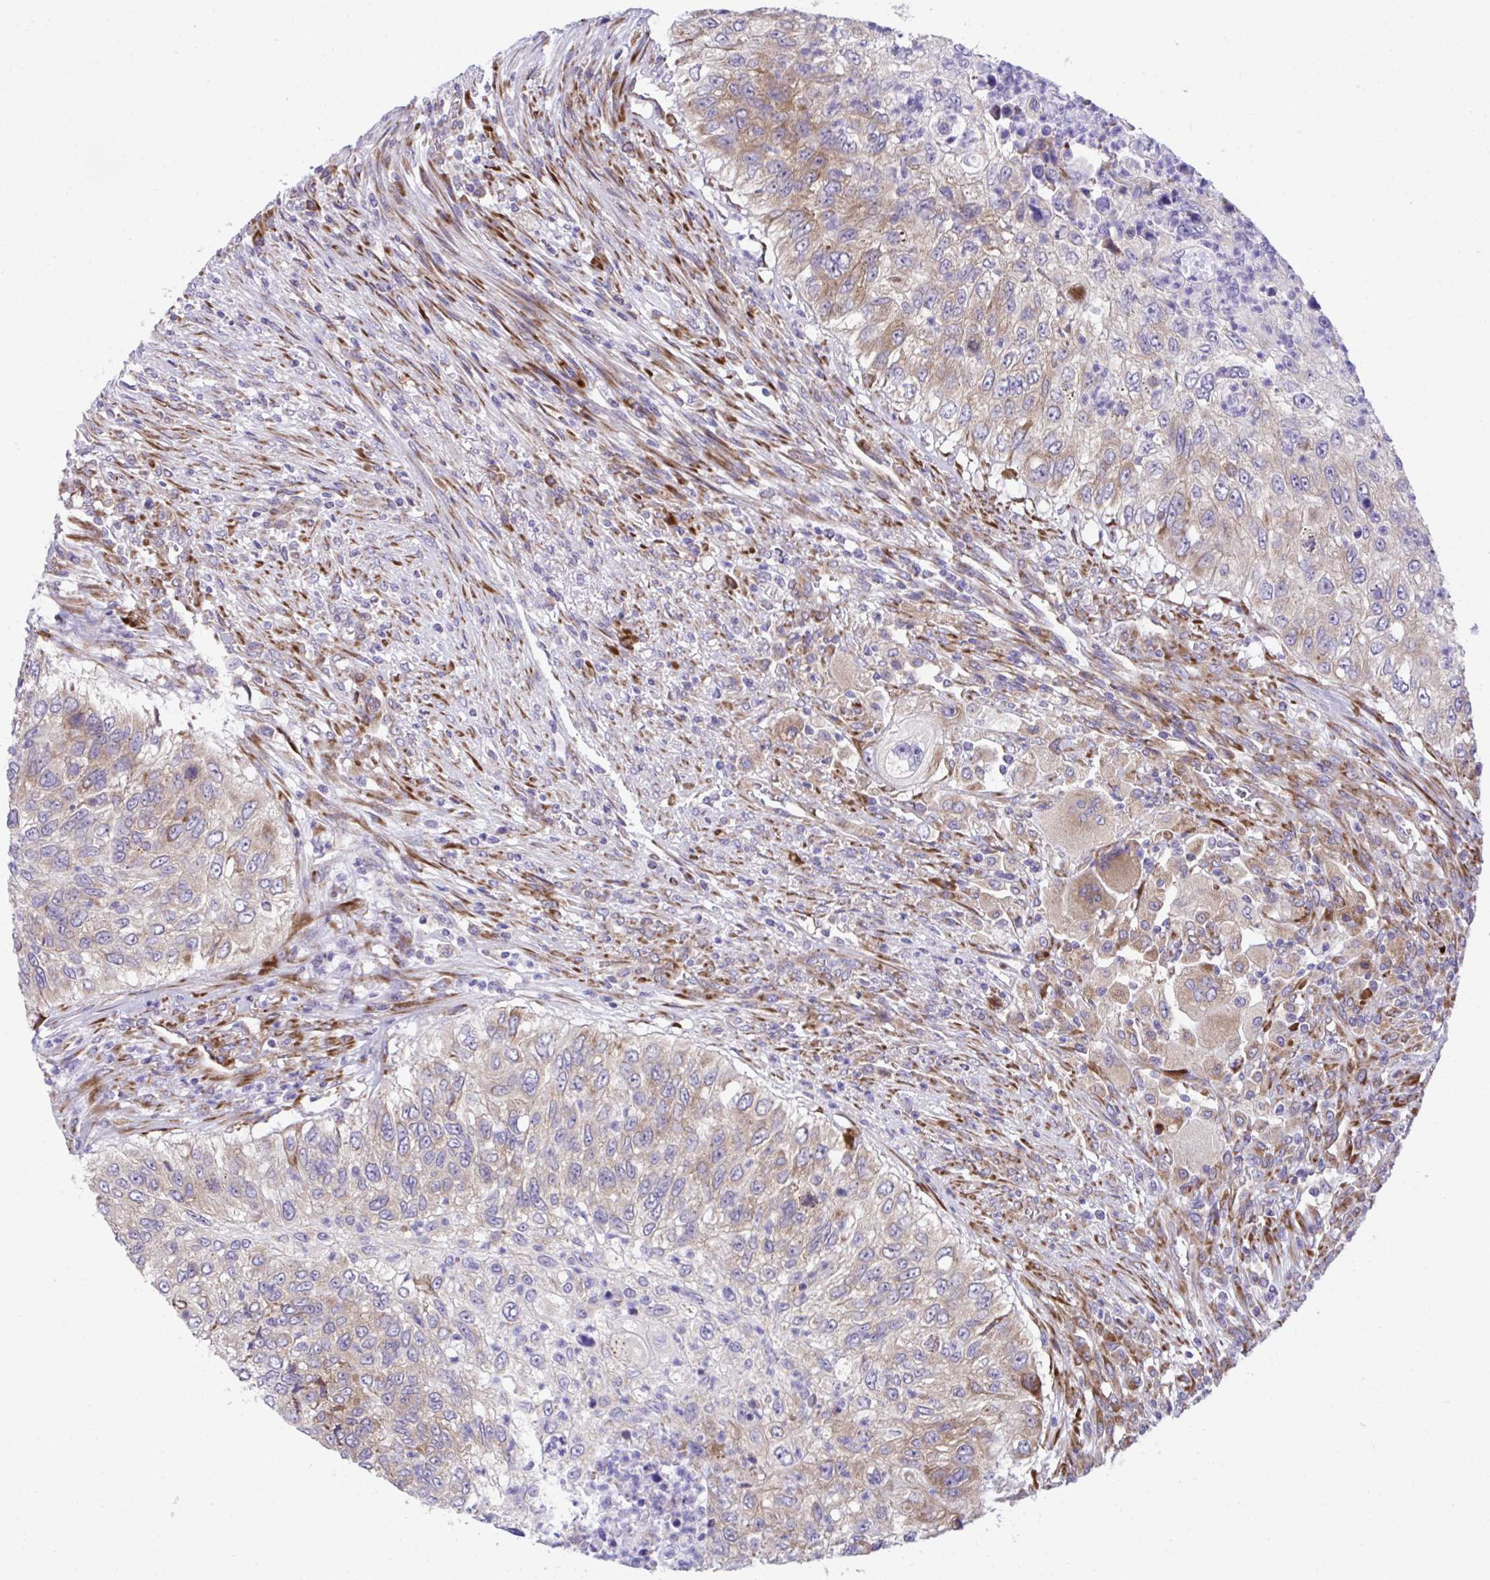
{"staining": {"intensity": "weak", "quantity": "25%-75%", "location": "cytoplasmic/membranous"}, "tissue": "urothelial cancer", "cell_type": "Tumor cells", "image_type": "cancer", "snomed": [{"axis": "morphology", "description": "Urothelial carcinoma, High grade"}, {"axis": "topography", "description": "Urinary bladder"}], "caption": "Immunohistochemical staining of human urothelial carcinoma (high-grade) displays low levels of weak cytoplasmic/membranous protein positivity in approximately 25%-75% of tumor cells.", "gene": "RPS15", "patient": {"sex": "female", "age": 60}}